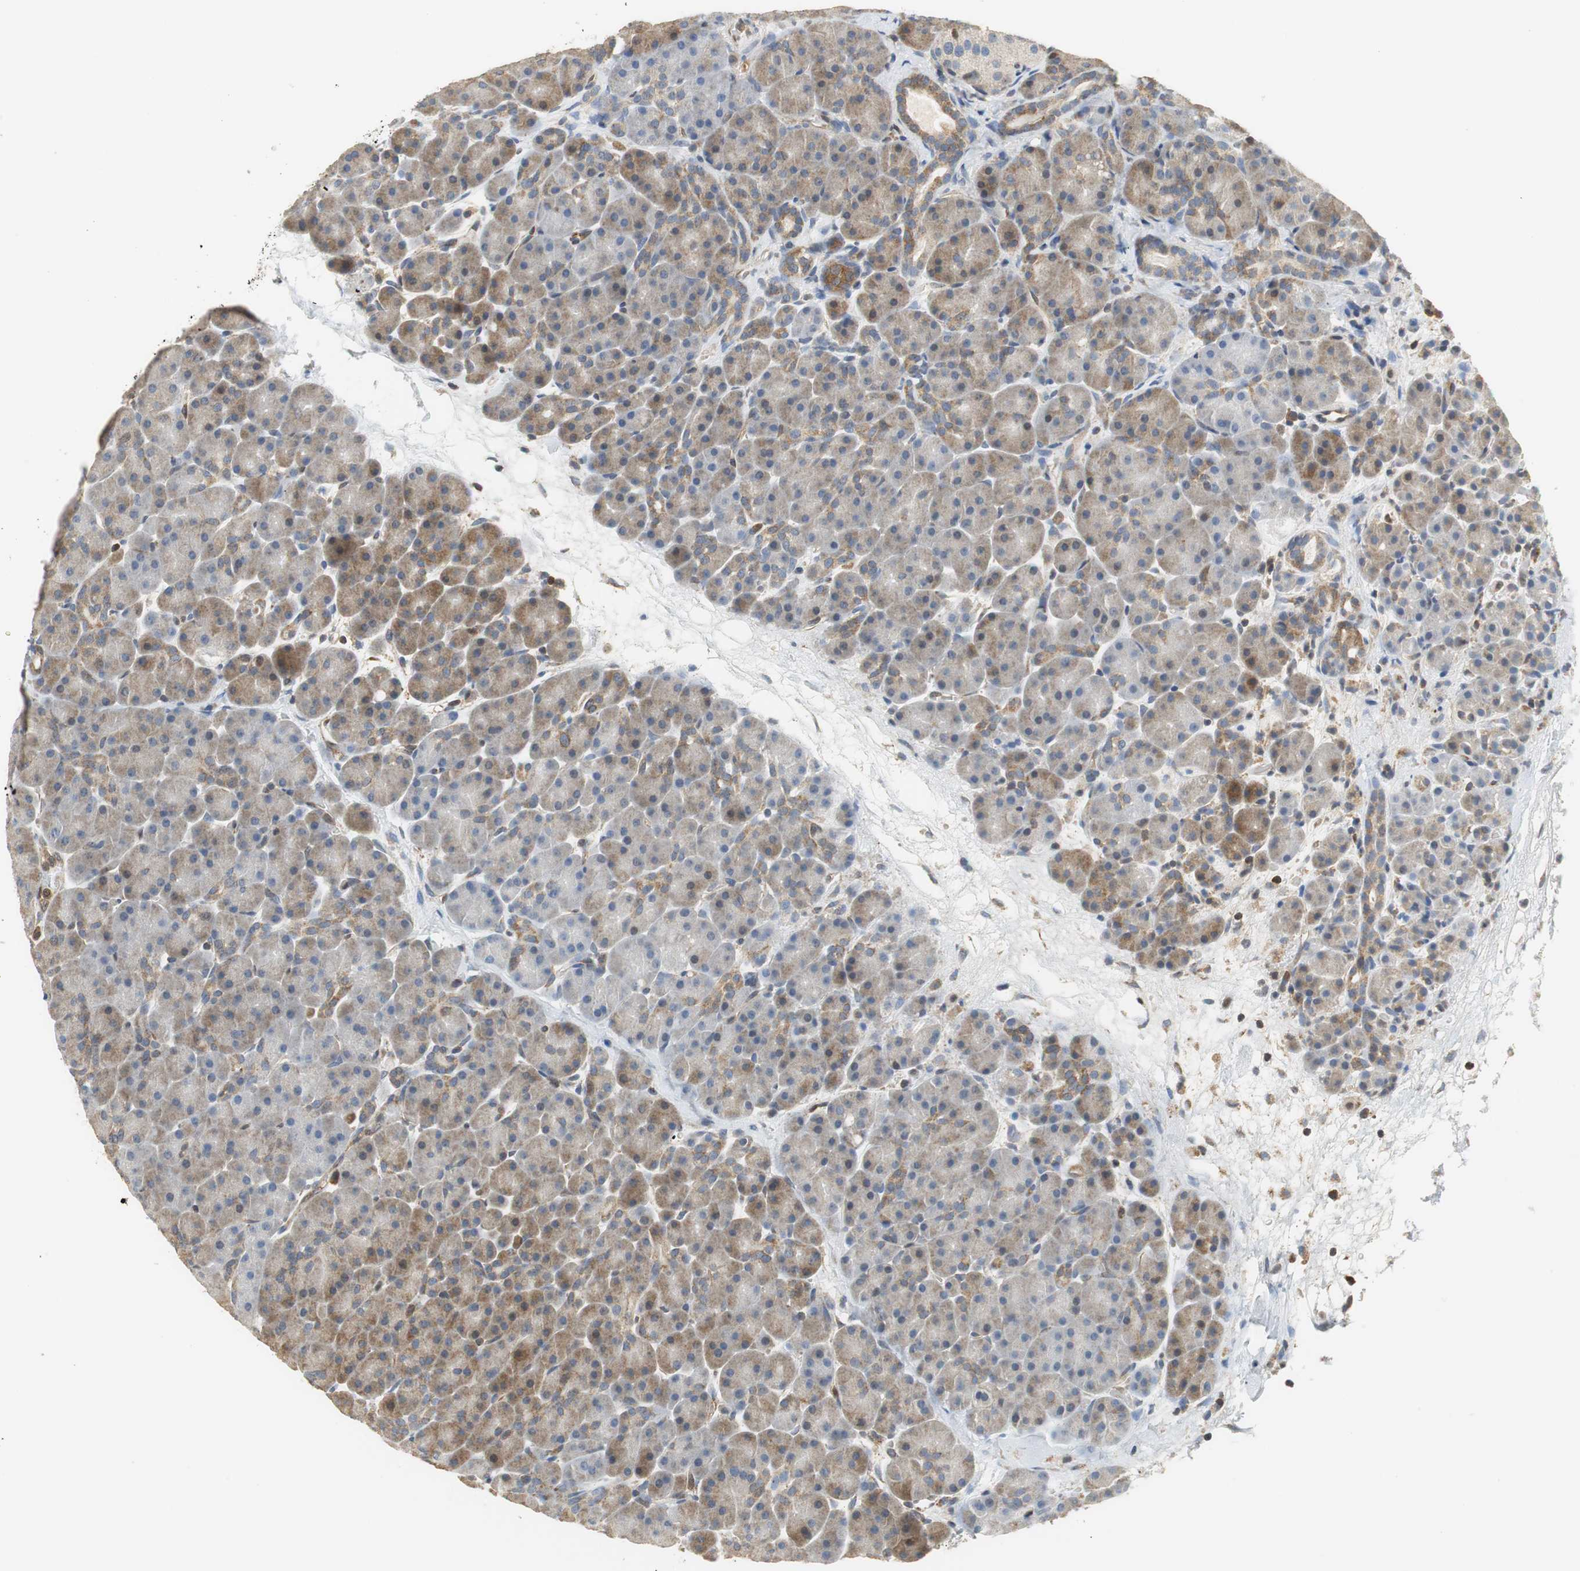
{"staining": {"intensity": "moderate", "quantity": ">75%", "location": "cytoplasmic/membranous"}, "tissue": "pancreas", "cell_type": "Exocrine glandular cells", "image_type": "normal", "snomed": [{"axis": "morphology", "description": "Normal tissue, NOS"}, {"axis": "topography", "description": "Pancreas"}], "caption": "A histopathology image of human pancreas stained for a protein shows moderate cytoplasmic/membranous brown staining in exocrine glandular cells. The staining was performed using DAB (3,3'-diaminobenzidine) to visualize the protein expression in brown, while the nuclei were stained in blue with hematoxylin (Magnification: 20x).", "gene": "GSDMD", "patient": {"sex": "male", "age": 66}}